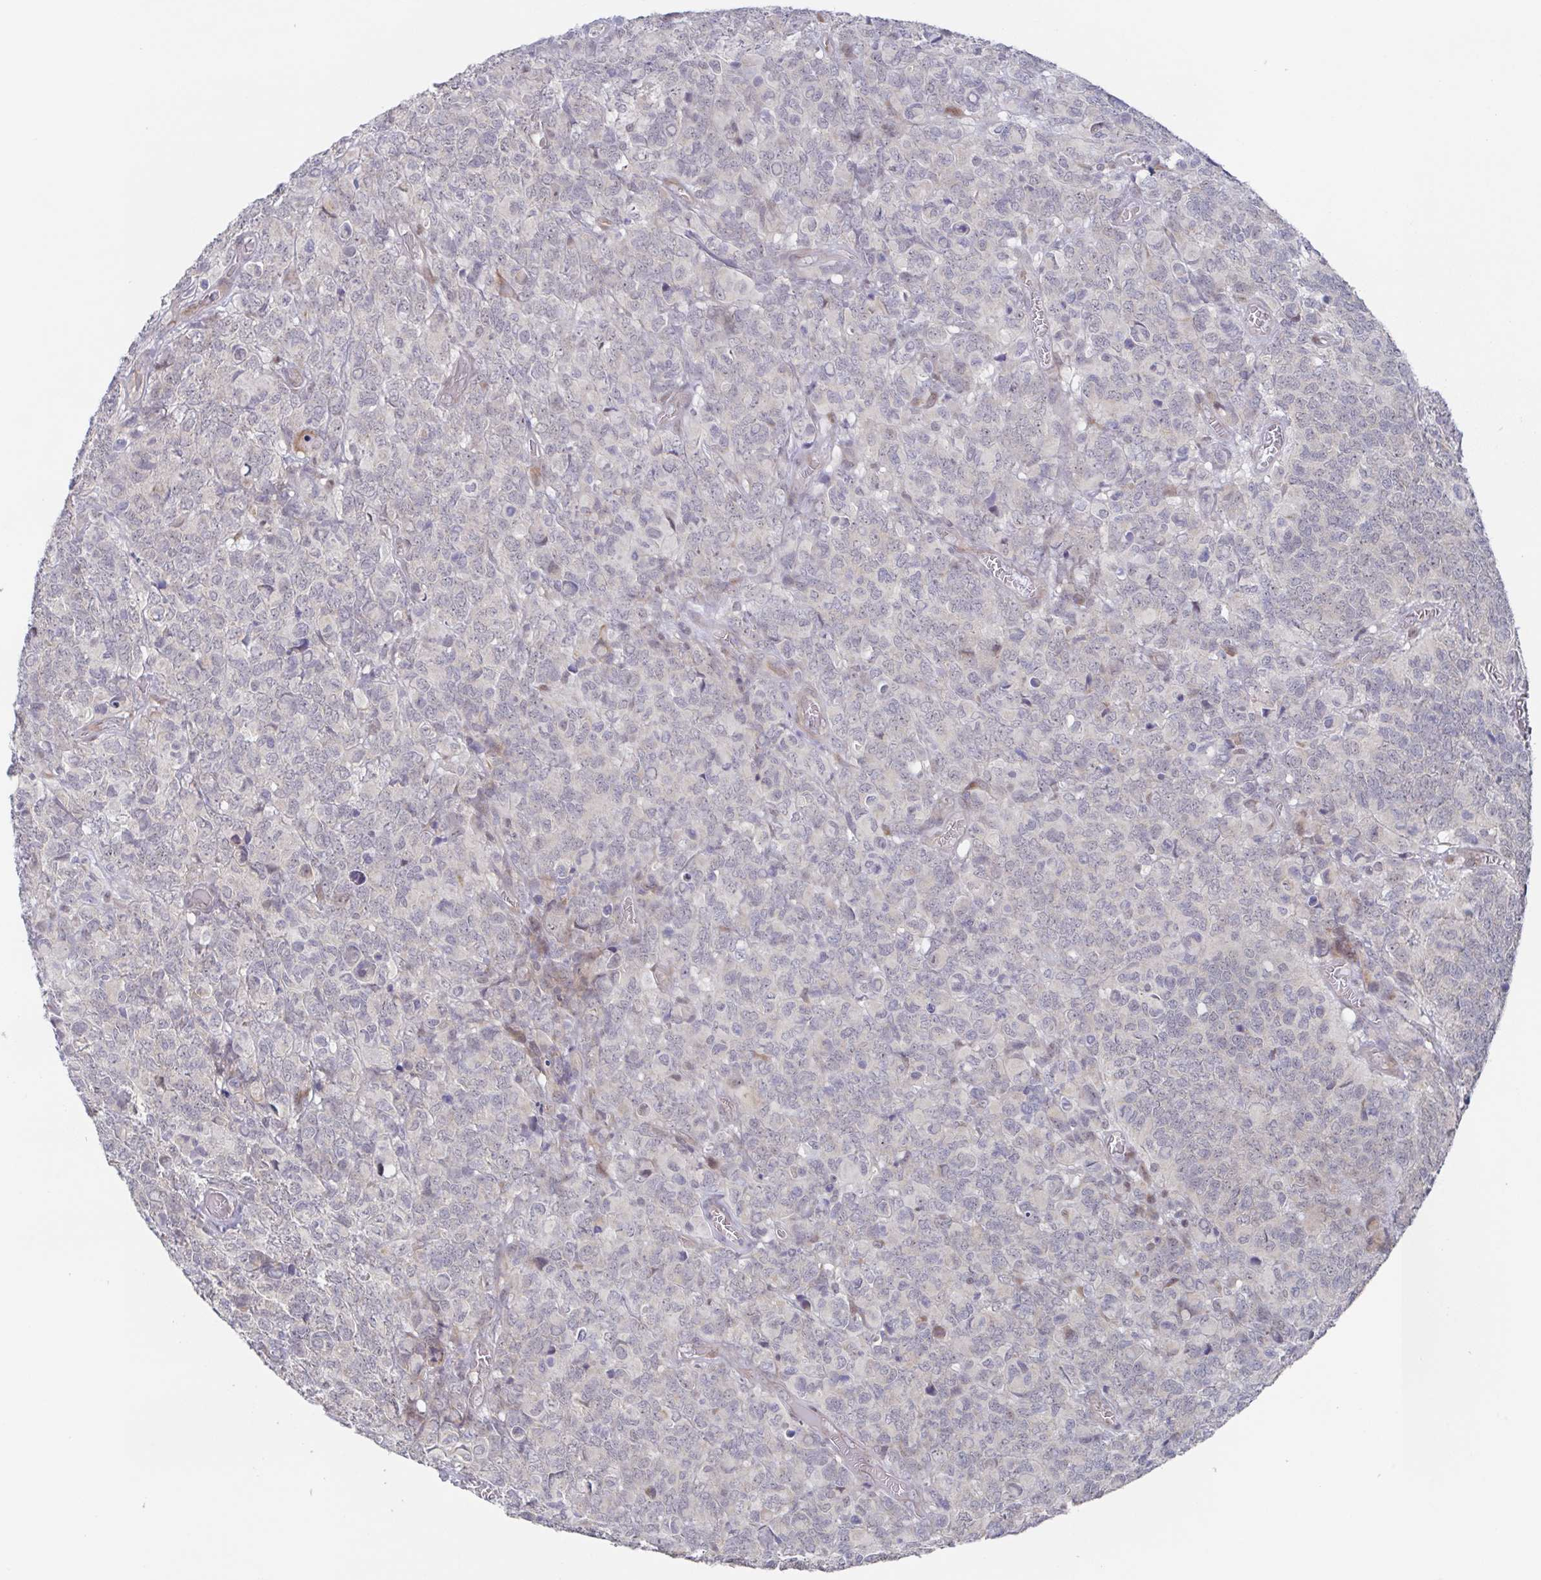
{"staining": {"intensity": "negative", "quantity": "none", "location": "none"}, "tissue": "glioma", "cell_type": "Tumor cells", "image_type": "cancer", "snomed": [{"axis": "morphology", "description": "Glioma, malignant, High grade"}, {"axis": "topography", "description": "Brain"}], "caption": "The image reveals no significant positivity in tumor cells of malignant high-grade glioma. Nuclei are stained in blue.", "gene": "POU2F3", "patient": {"sex": "male", "age": 39}}